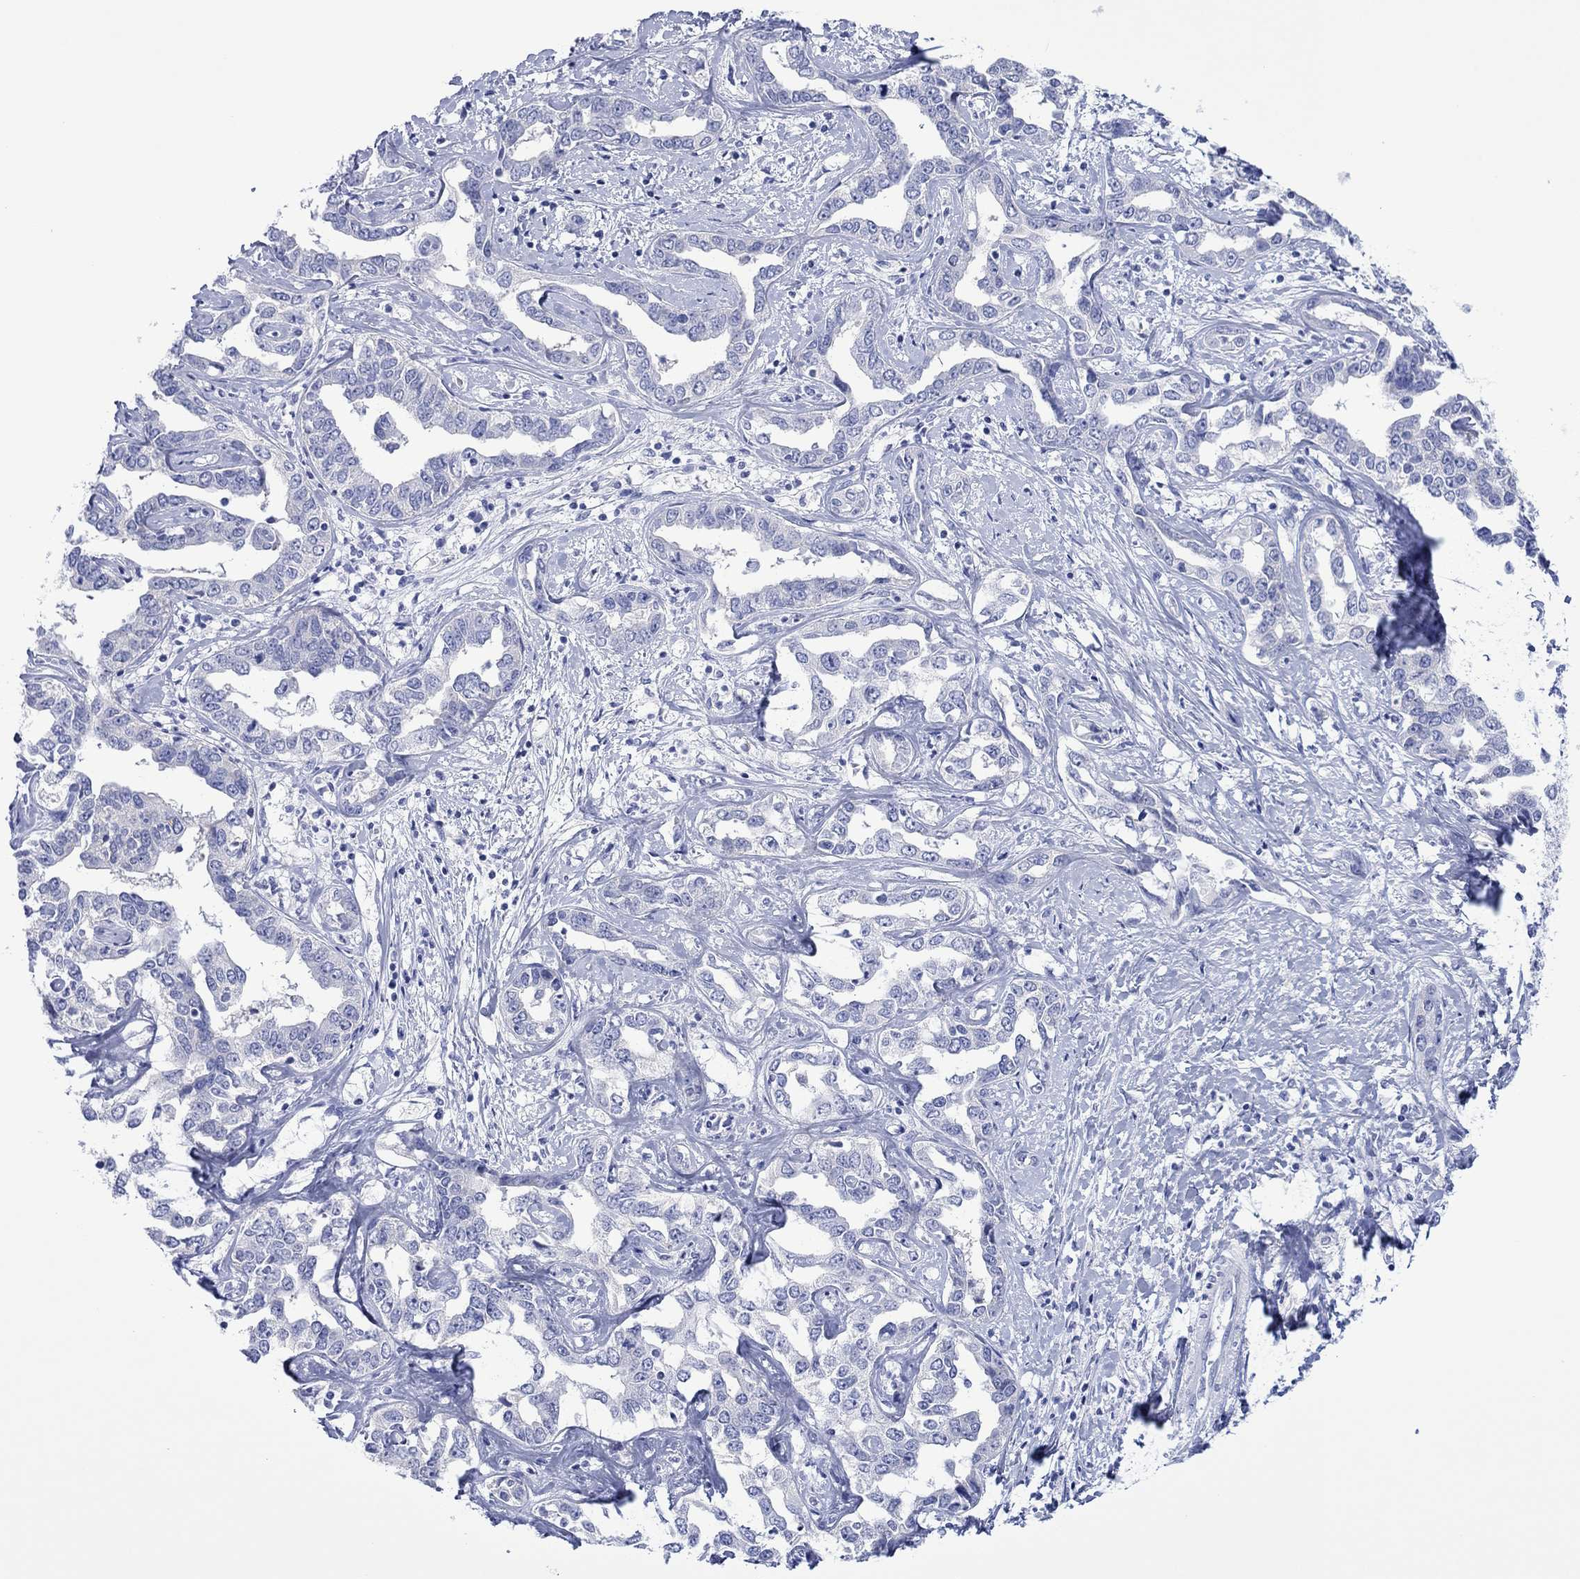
{"staining": {"intensity": "negative", "quantity": "none", "location": "none"}, "tissue": "liver cancer", "cell_type": "Tumor cells", "image_type": "cancer", "snomed": [{"axis": "morphology", "description": "Cholangiocarcinoma"}, {"axis": "topography", "description": "Liver"}], "caption": "There is no significant staining in tumor cells of liver cancer.", "gene": "MLANA", "patient": {"sex": "male", "age": 59}}